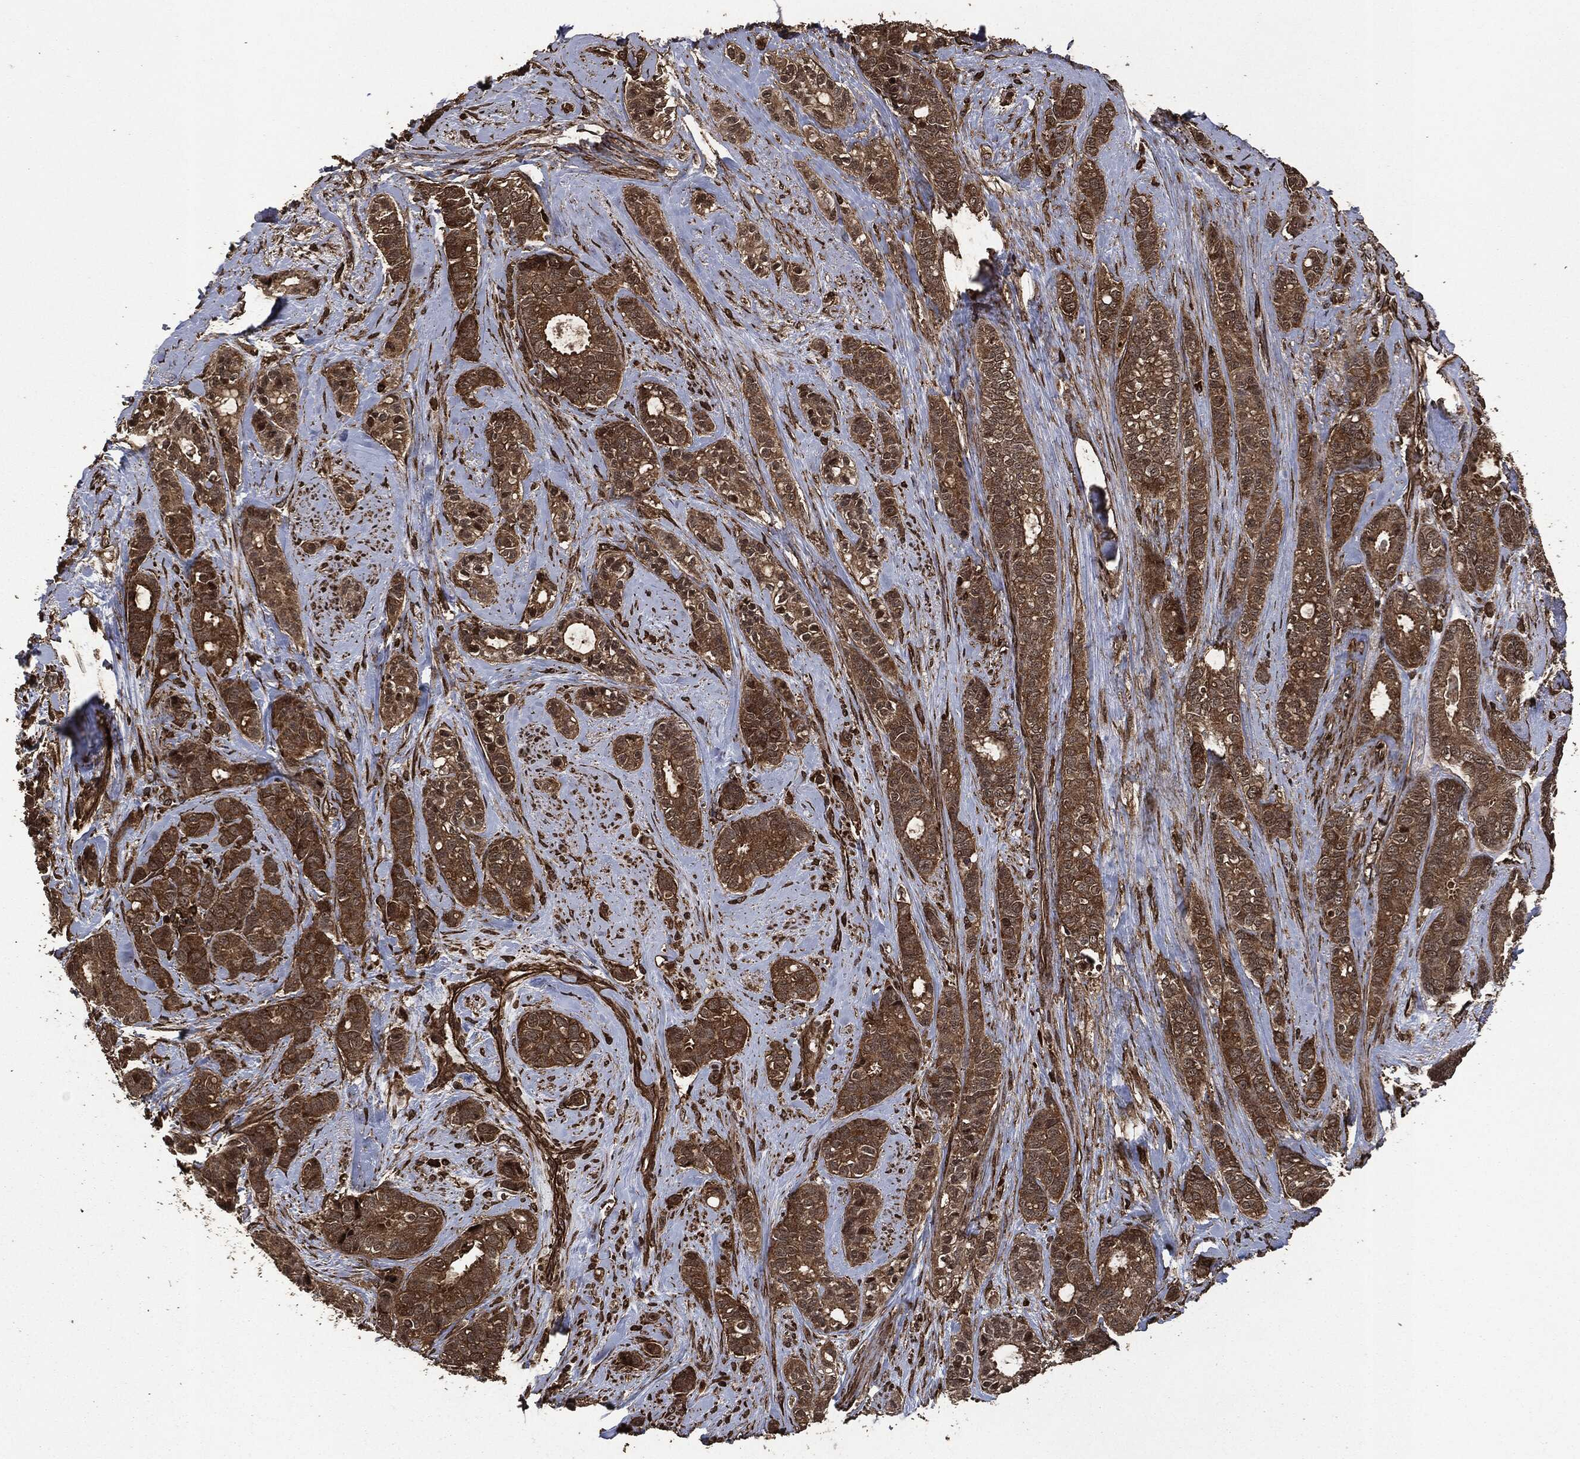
{"staining": {"intensity": "strong", "quantity": ">75%", "location": "cytoplasmic/membranous"}, "tissue": "breast cancer", "cell_type": "Tumor cells", "image_type": "cancer", "snomed": [{"axis": "morphology", "description": "Duct carcinoma"}, {"axis": "topography", "description": "Breast"}], "caption": "Protein staining shows strong cytoplasmic/membranous staining in about >75% of tumor cells in infiltrating ductal carcinoma (breast).", "gene": "HRAS", "patient": {"sex": "female", "age": 71}}